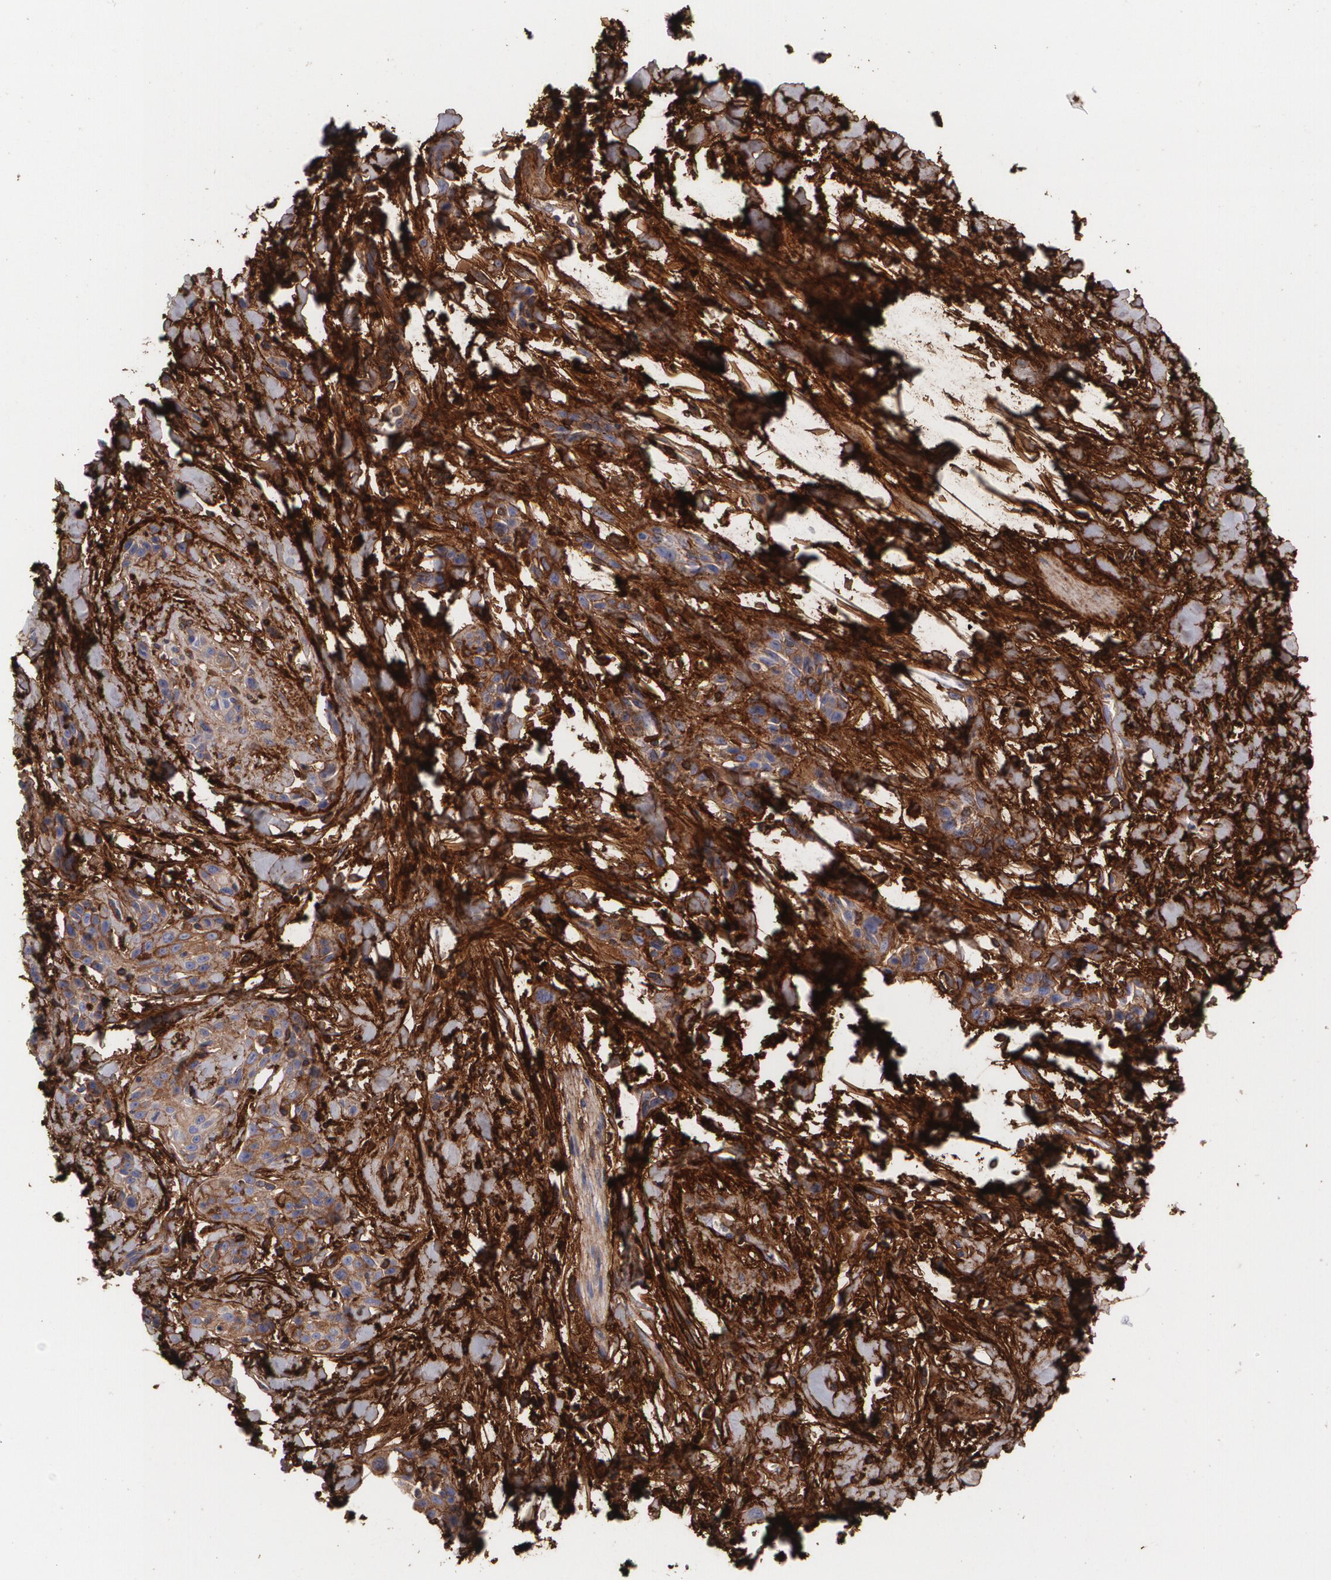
{"staining": {"intensity": "moderate", "quantity": "25%-75%", "location": "cytoplasmic/membranous"}, "tissue": "skin cancer", "cell_type": "Tumor cells", "image_type": "cancer", "snomed": [{"axis": "morphology", "description": "Squamous cell carcinoma, NOS"}, {"axis": "topography", "description": "Skin"}, {"axis": "topography", "description": "Anal"}], "caption": "Protein expression by IHC demonstrates moderate cytoplasmic/membranous expression in about 25%-75% of tumor cells in squamous cell carcinoma (skin). (Stains: DAB in brown, nuclei in blue, Microscopy: brightfield microscopy at high magnification).", "gene": "FBLN1", "patient": {"sex": "male", "age": 64}}